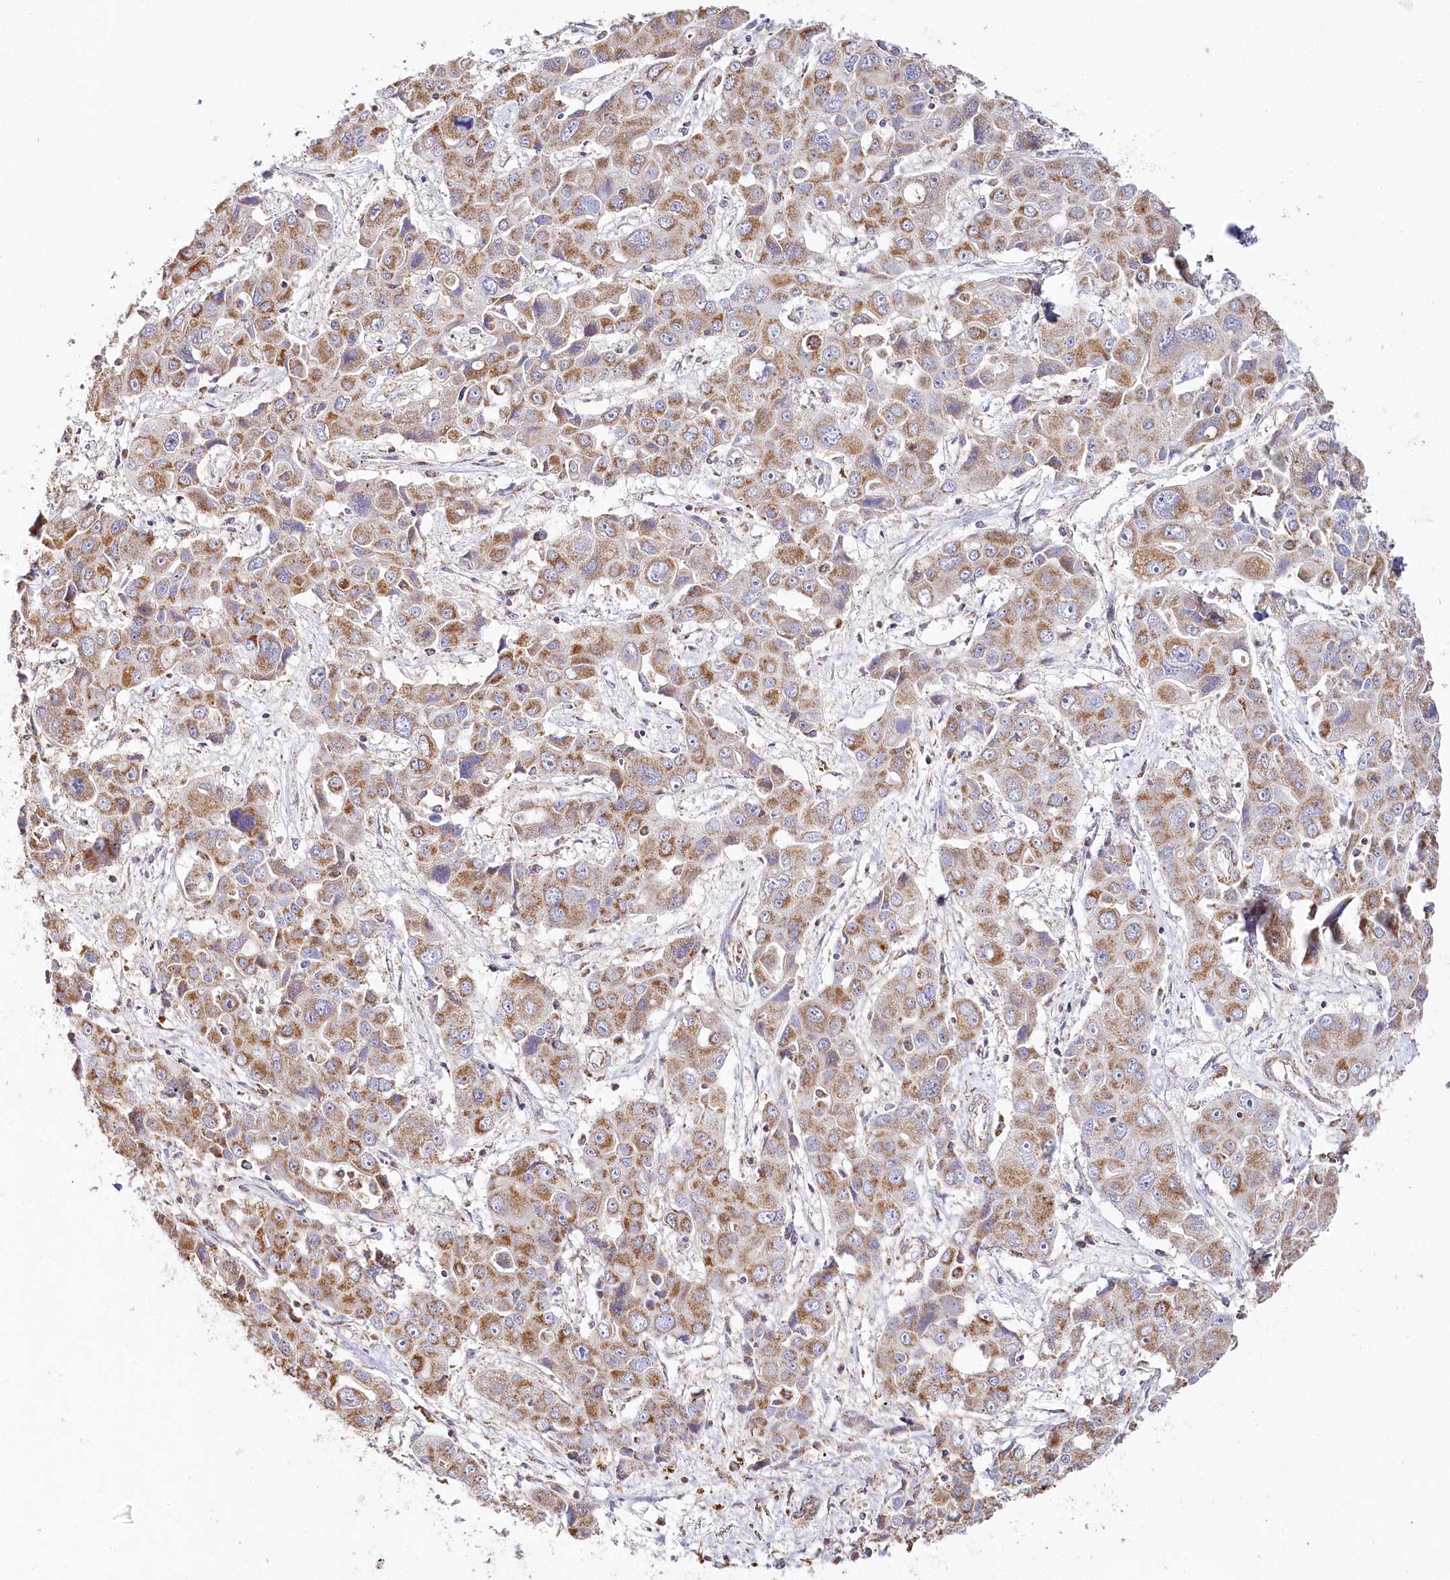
{"staining": {"intensity": "moderate", "quantity": ">75%", "location": "cytoplasmic/membranous"}, "tissue": "liver cancer", "cell_type": "Tumor cells", "image_type": "cancer", "snomed": [{"axis": "morphology", "description": "Cholangiocarcinoma"}, {"axis": "topography", "description": "Liver"}], "caption": "This micrograph displays IHC staining of human liver cancer, with medium moderate cytoplasmic/membranous staining in about >75% of tumor cells.", "gene": "MMP25", "patient": {"sex": "male", "age": 67}}